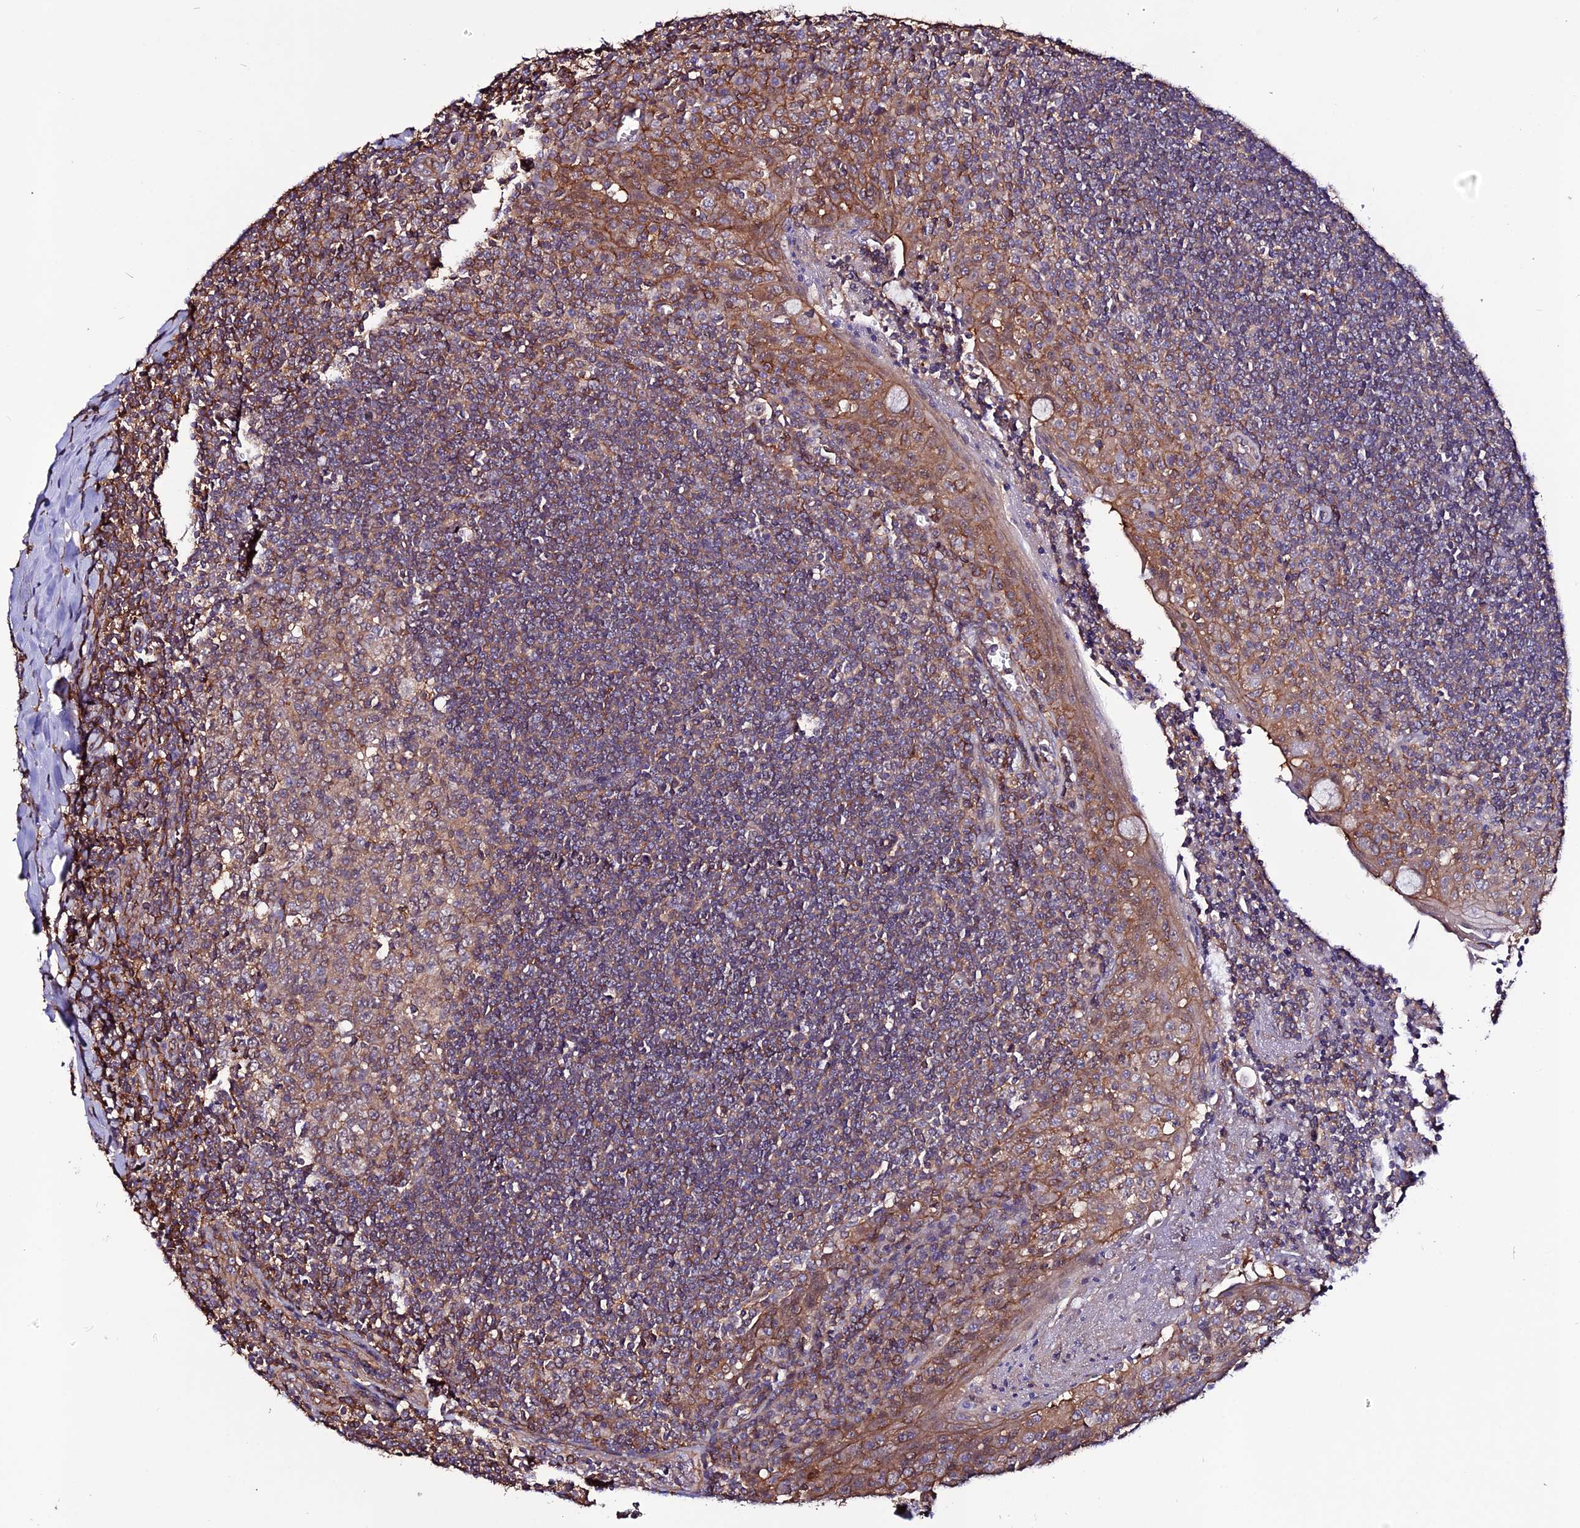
{"staining": {"intensity": "moderate", "quantity": ">75%", "location": "cytoplasmic/membranous"}, "tissue": "tonsil", "cell_type": "Germinal center cells", "image_type": "normal", "snomed": [{"axis": "morphology", "description": "Normal tissue, NOS"}, {"axis": "topography", "description": "Tonsil"}], "caption": "Immunohistochemistry (IHC) (DAB) staining of unremarkable human tonsil reveals moderate cytoplasmic/membranous protein positivity in approximately >75% of germinal center cells. (DAB = brown stain, brightfield microscopy at high magnification).", "gene": "USP17L10", "patient": {"sex": "male", "age": 27}}